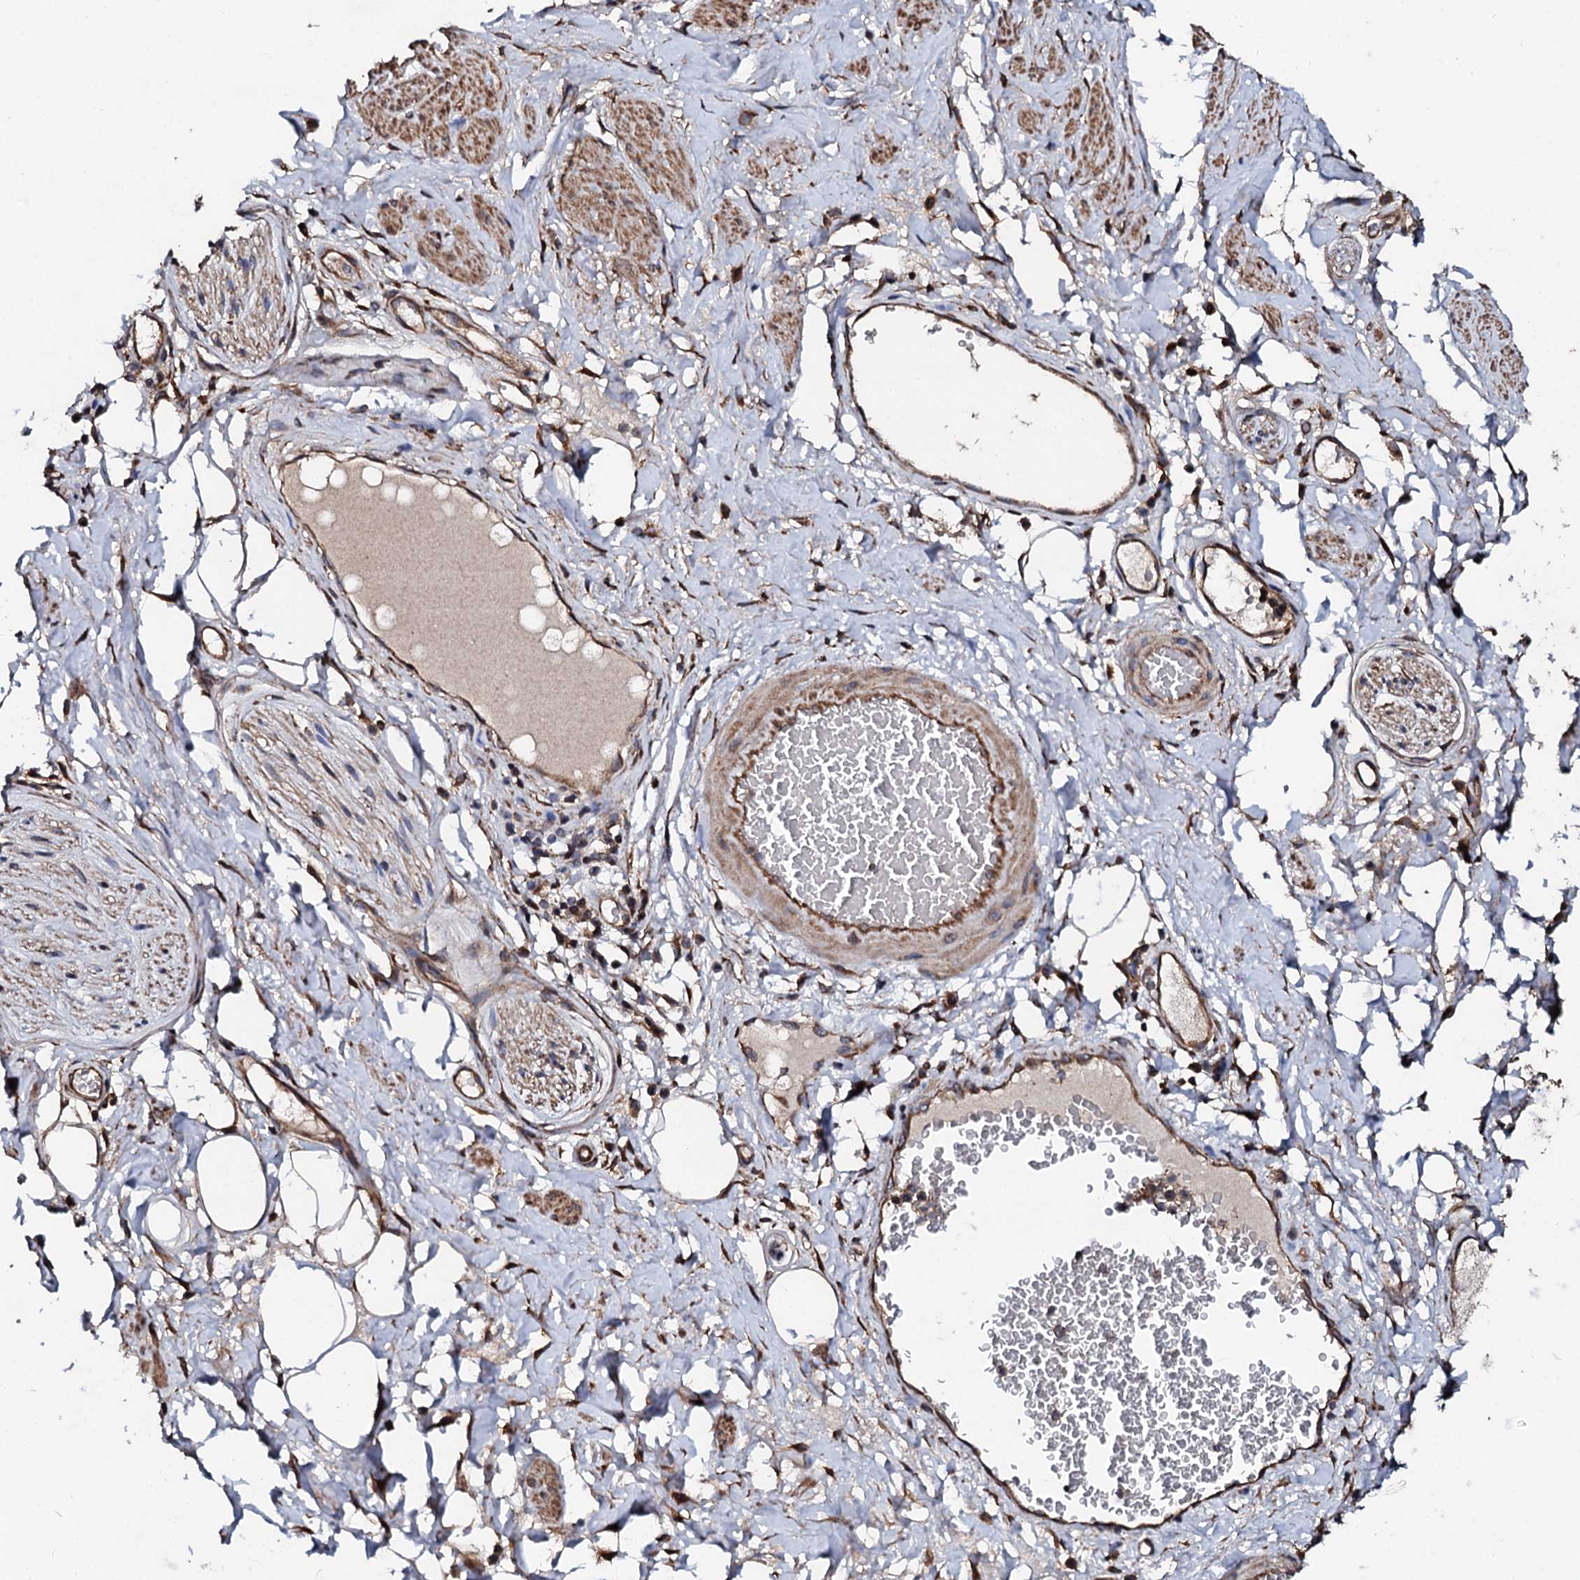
{"staining": {"intensity": "negative", "quantity": "none", "location": "none"}, "tissue": "adipose tissue", "cell_type": "Adipocytes", "image_type": "normal", "snomed": [{"axis": "morphology", "description": "Normal tissue, NOS"}, {"axis": "morphology", "description": "Adenocarcinoma, NOS"}, {"axis": "topography", "description": "Rectum"}, {"axis": "topography", "description": "Vagina"}, {"axis": "topography", "description": "Peripheral nerve tissue"}], "caption": "An immunohistochemistry histopathology image of normal adipose tissue is shown. There is no staining in adipocytes of adipose tissue. (DAB (3,3'-diaminobenzidine) immunohistochemistry (IHC) with hematoxylin counter stain).", "gene": "CKAP5", "patient": {"sex": "female", "age": 71}}